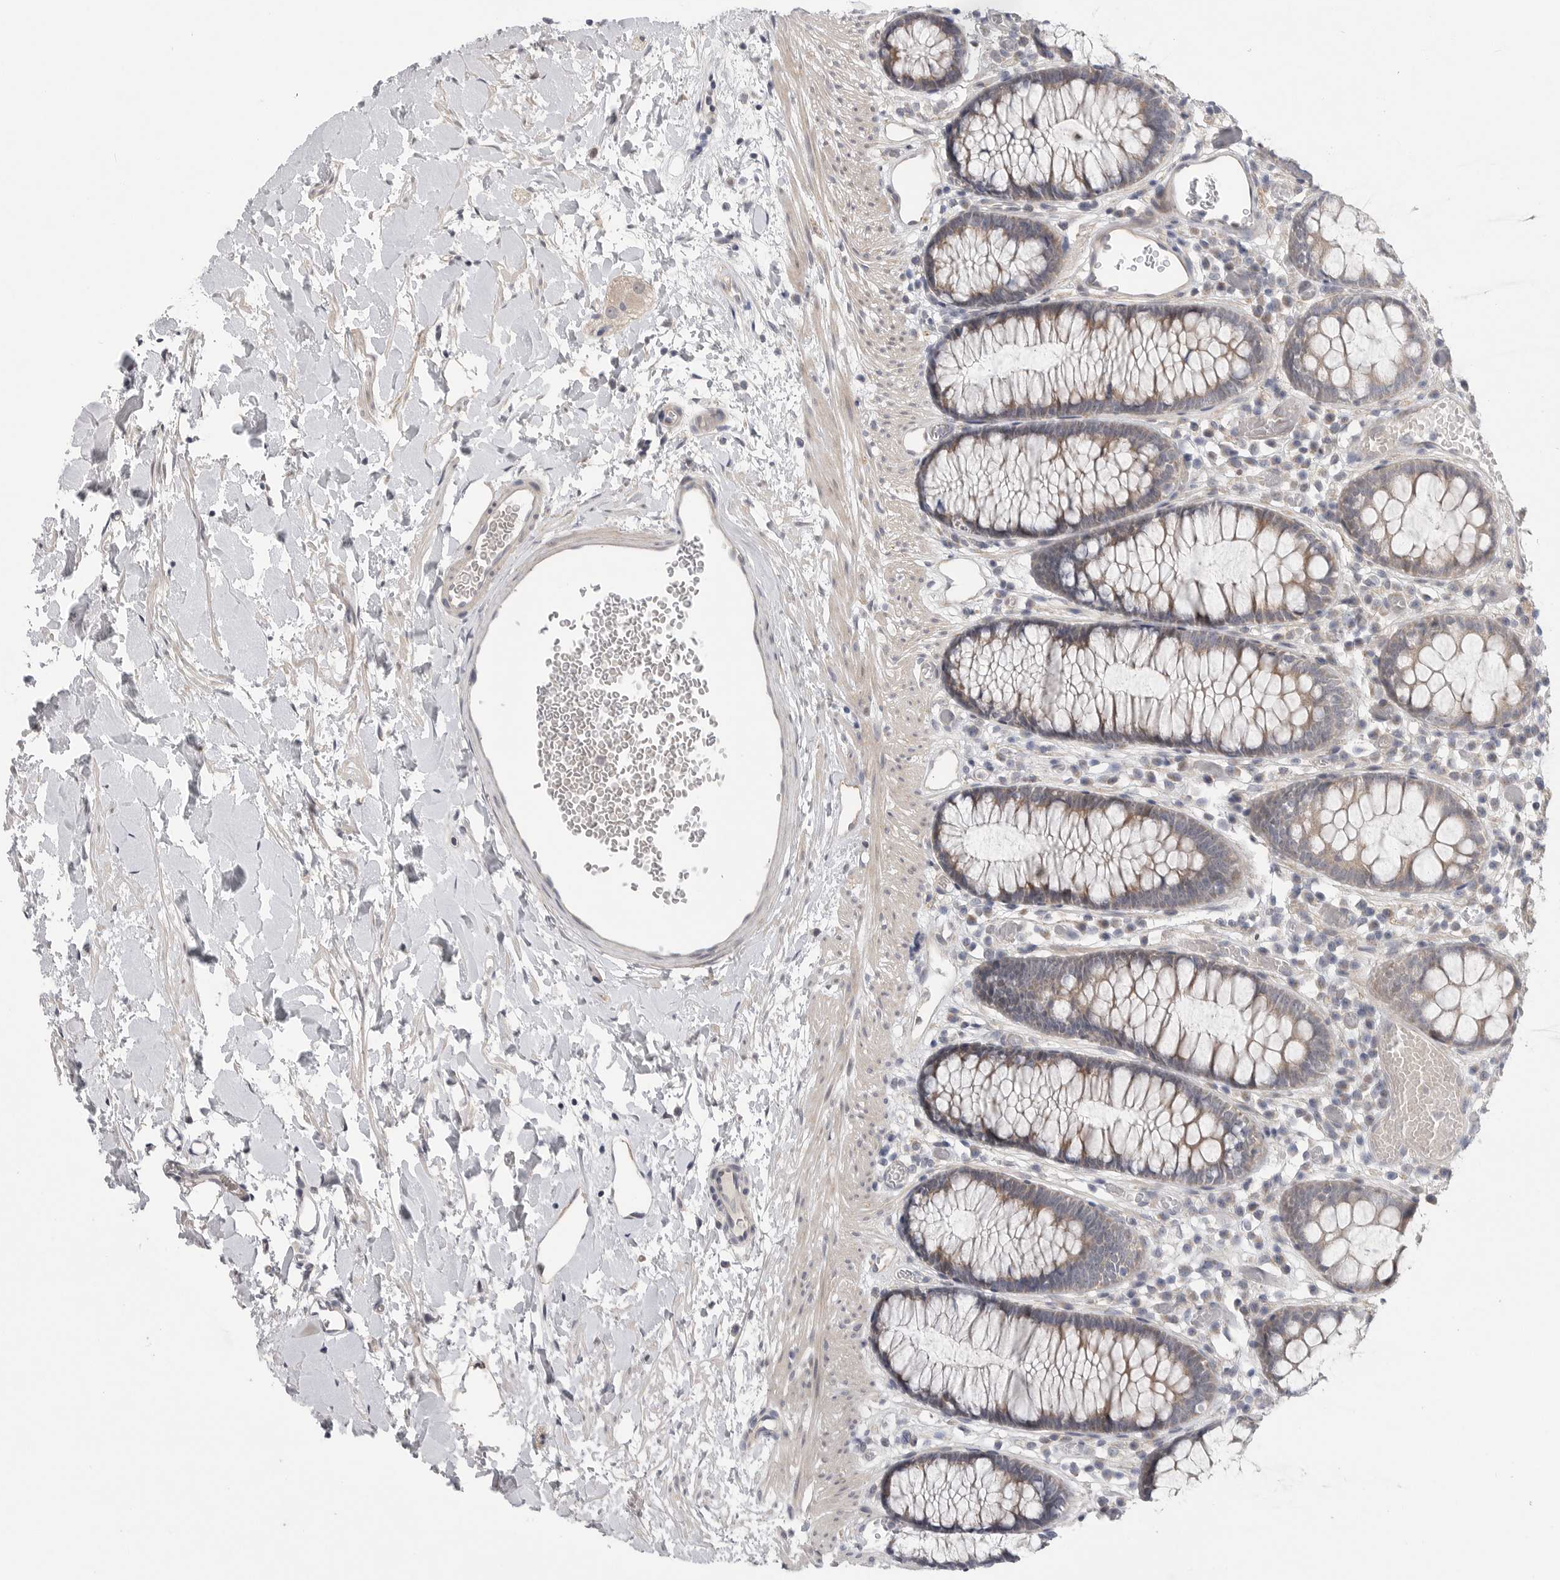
{"staining": {"intensity": "negative", "quantity": "none", "location": "none"}, "tissue": "colon", "cell_type": "Endothelial cells", "image_type": "normal", "snomed": [{"axis": "morphology", "description": "Normal tissue, NOS"}, {"axis": "topography", "description": "Colon"}], "caption": "A high-resolution photomicrograph shows immunohistochemistry staining of benign colon, which exhibits no significant staining in endothelial cells. (DAB (3,3'-diaminobenzidine) immunohistochemistry visualized using brightfield microscopy, high magnification).", "gene": "FBXO43", "patient": {"sex": "male", "age": 14}}